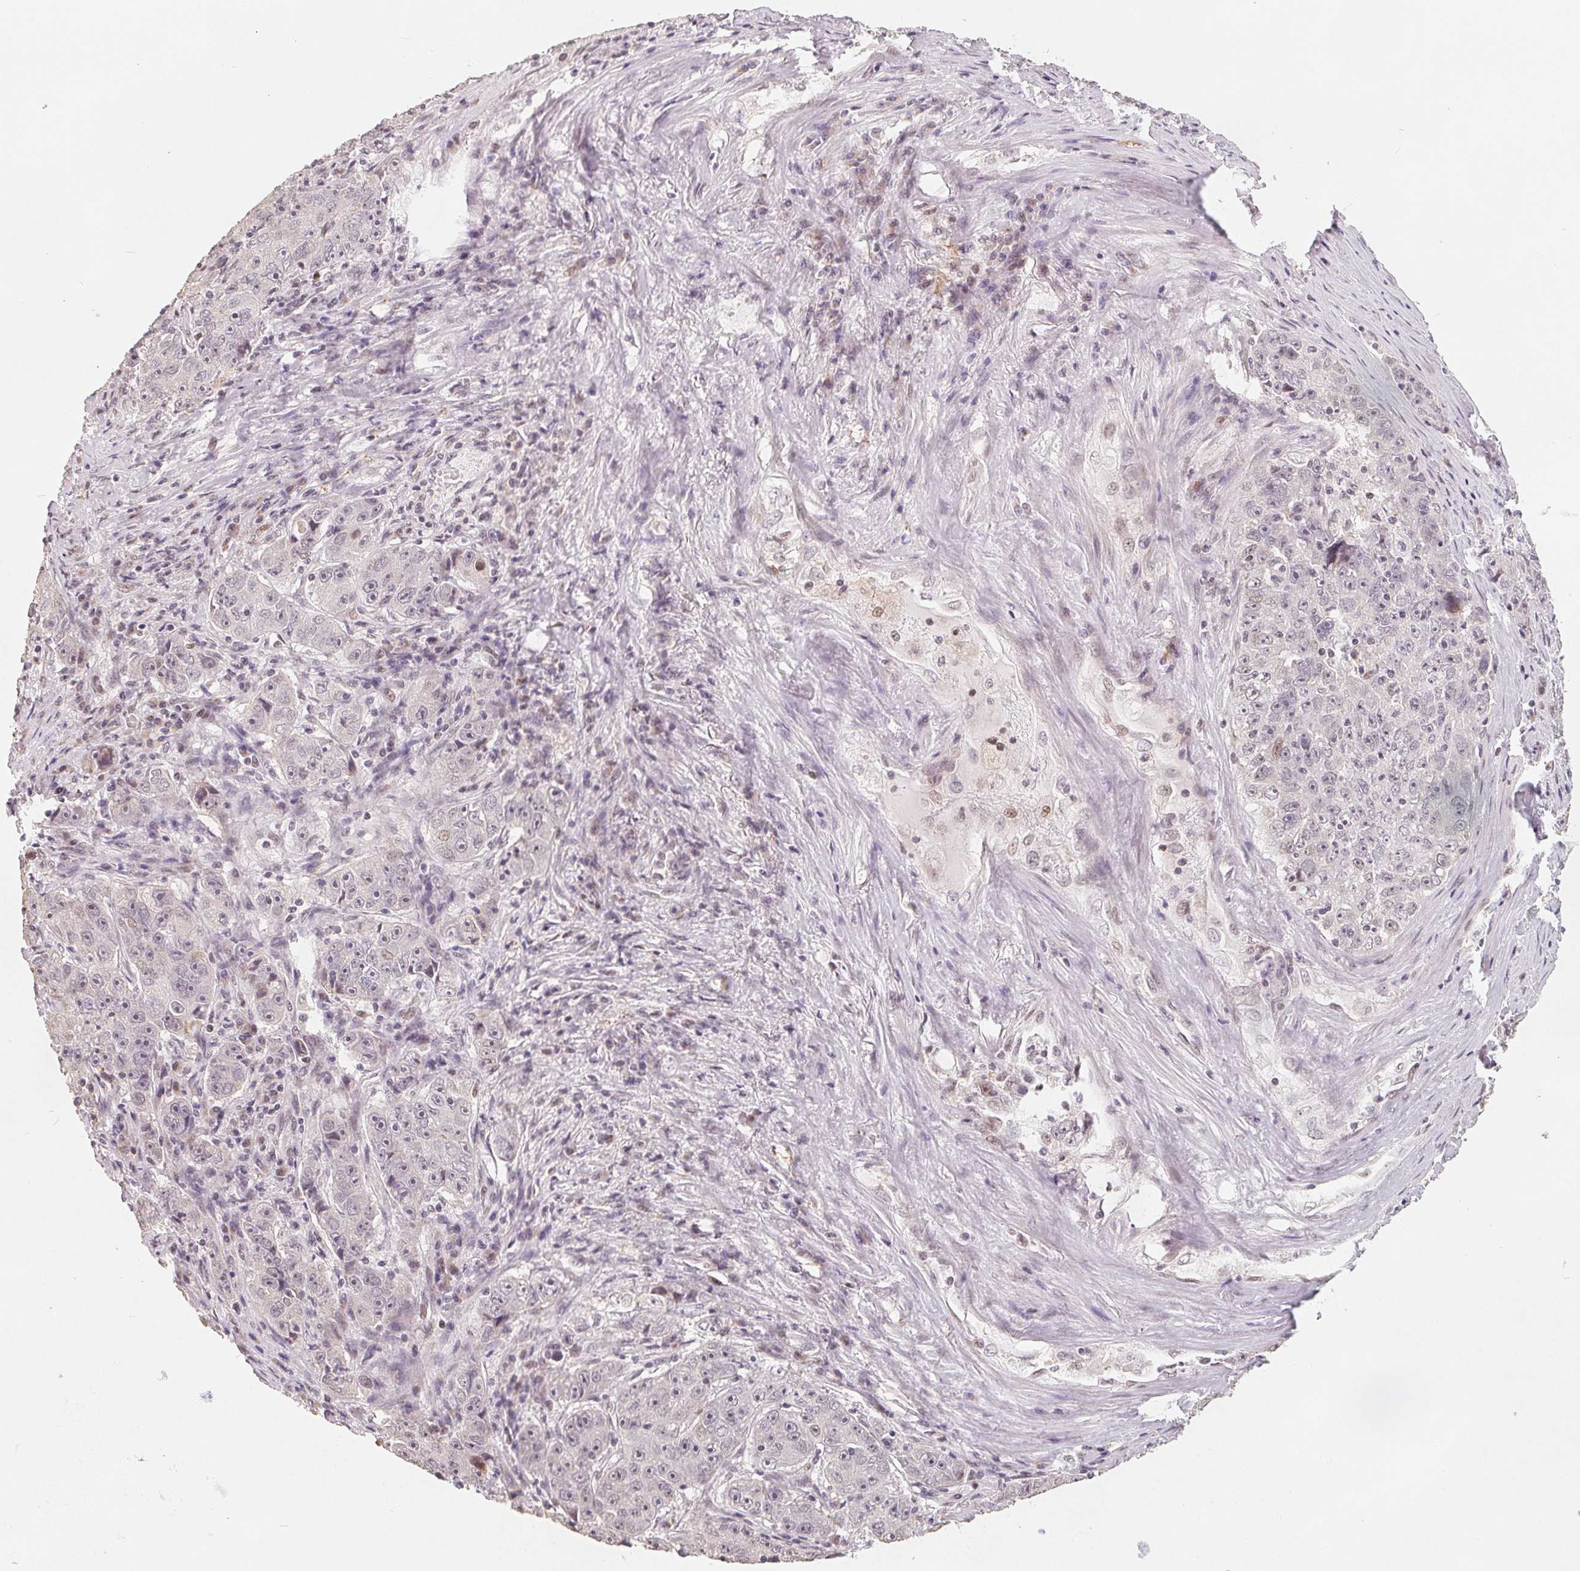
{"staining": {"intensity": "negative", "quantity": "none", "location": "none"}, "tissue": "lung cancer", "cell_type": "Tumor cells", "image_type": "cancer", "snomed": [{"axis": "morphology", "description": "Normal morphology"}, {"axis": "morphology", "description": "Adenocarcinoma, NOS"}, {"axis": "topography", "description": "Lymph node"}, {"axis": "topography", "description": "Lung"}], "caption": "Lung adenocarcinoma stained for a protein using immunohistochemistry shows no staining tumor cells.", "gene": "CCDC138", "patient": {"sex": "female", "age": 57}}